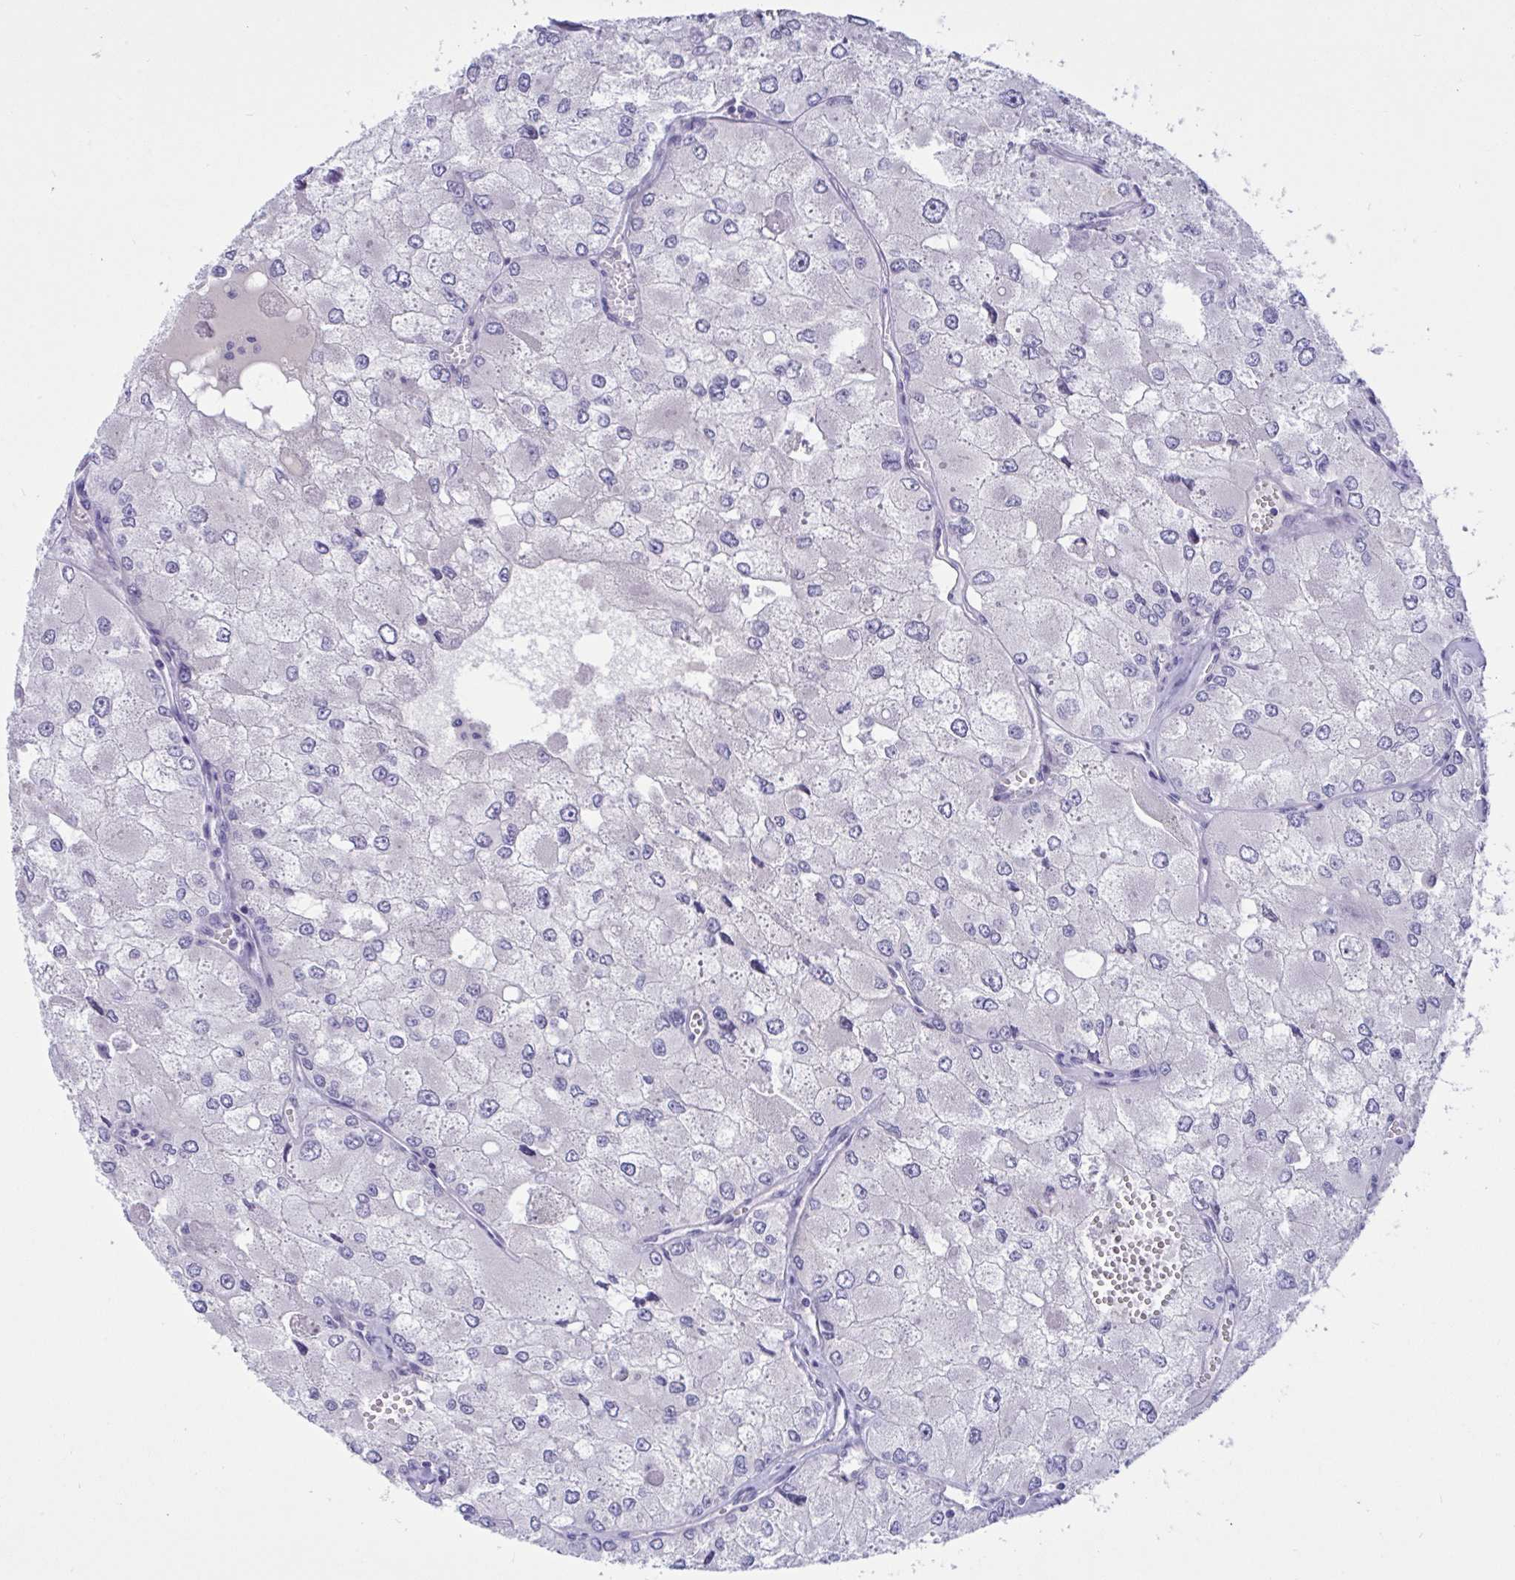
{"staining": {"intensity": "negative", "quantity": "none", "location": "none"}, "tissue": "renal cancer", "cell_type": "Tumor cells", "image_type": "cancer", "snomed": [{"axis": "morphology", "description": "Adenocarcinoma, NOS"}, {"axis": "topography", "description": "Kidney"}], "caption": "Tumor cells show no significant protein staining in adenocarcinoma (renal). (DAB immunohistochemistry (IHC), high magnification).", "gene": "TMEM41A", "patient": {"sex": "female", "age": 70}}